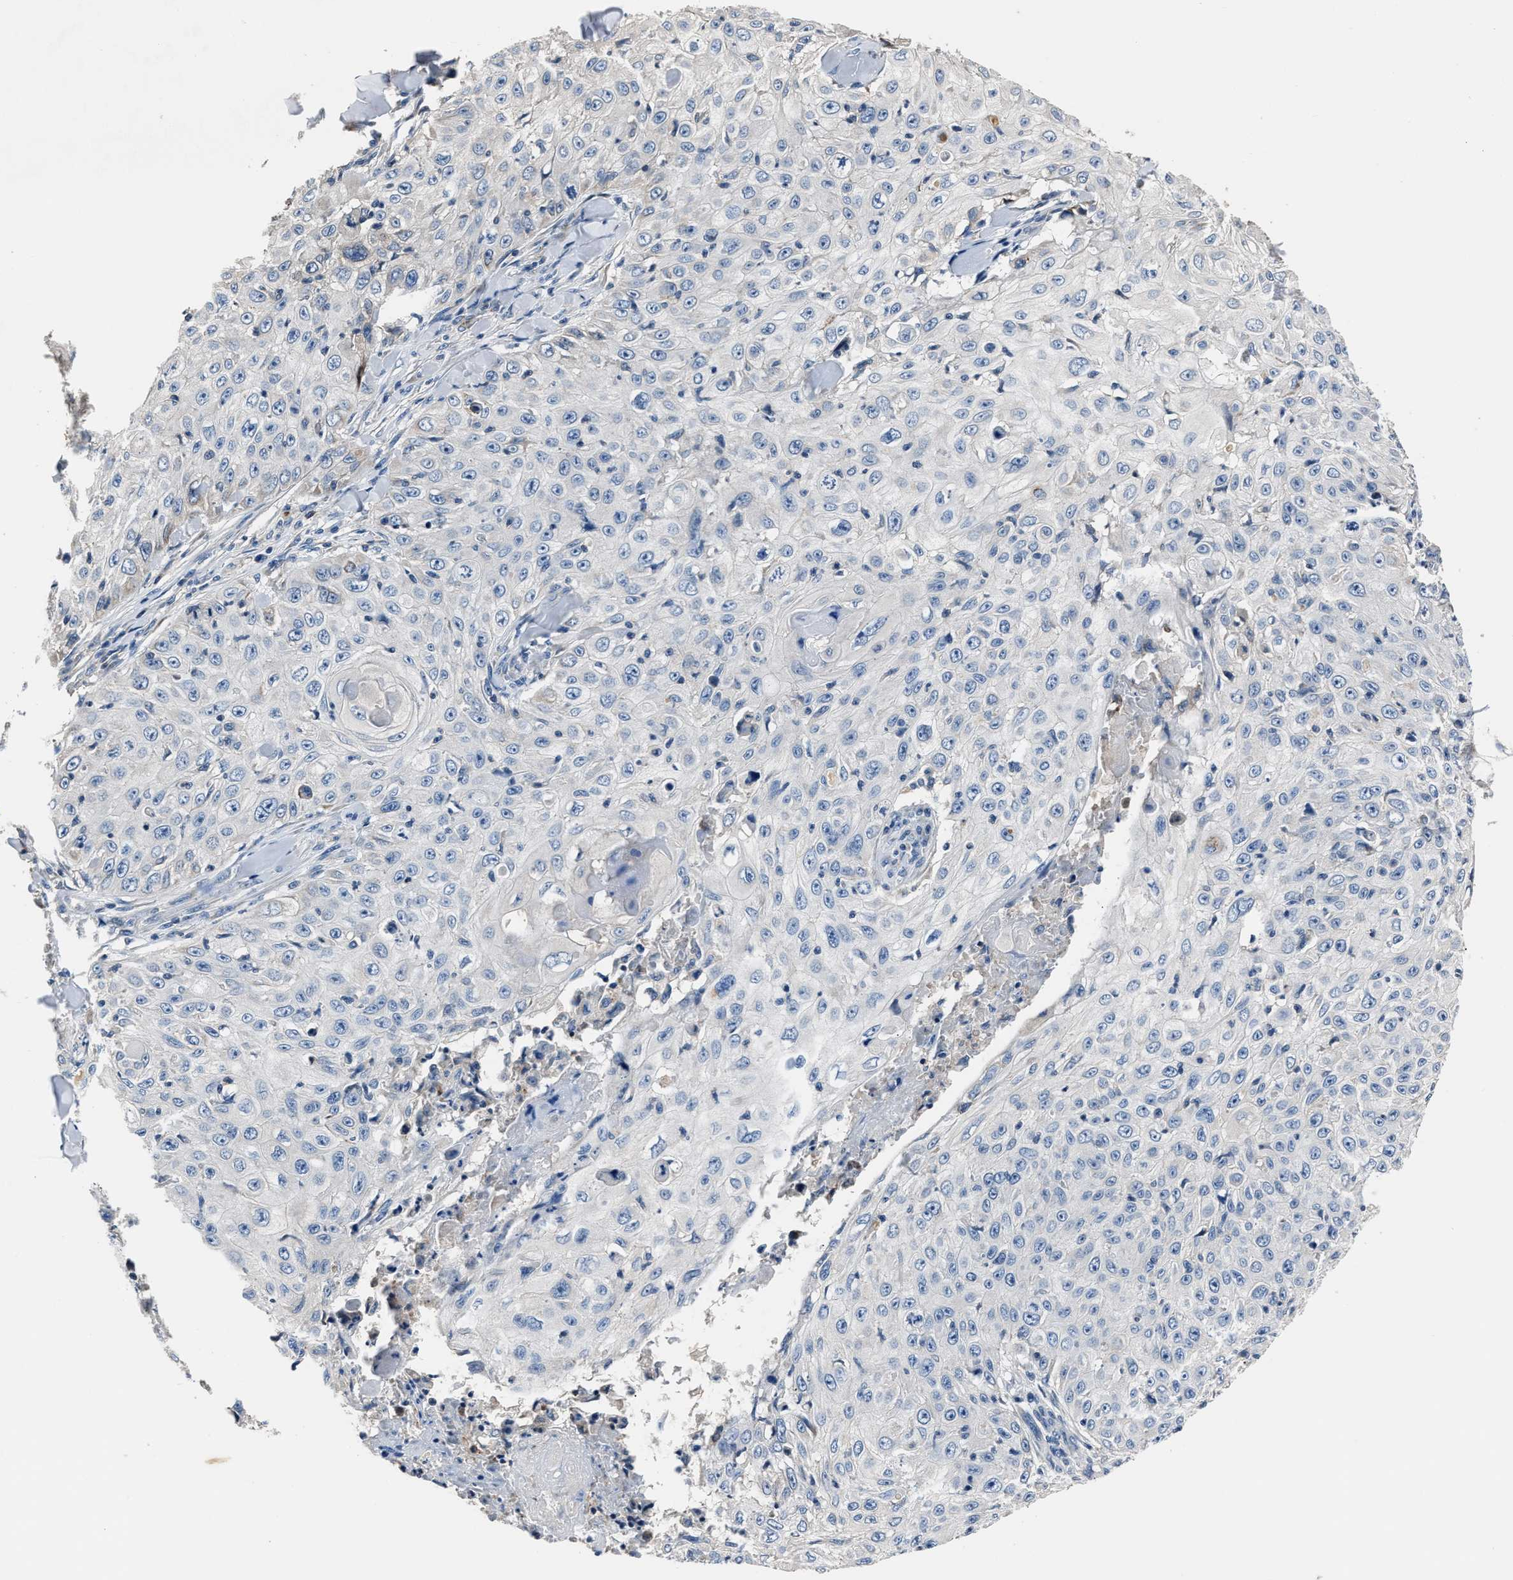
{"staining": {"intensity": "negative", "quantity": "none", "location": "none"}, "tissue": "skin cancer", "cell_type": "Tumor cells", "image_type": "cancer", "snomed": [{"axis": "morphology", "description": "Squamous cell carcinoma, NOS"}, {"axis": "topography", "description": "Skin"}], "caption": "Immunohistochemical staining of human squamous cell carcinoma (skin) shows no significant expression in tumor cells.", "gene": "DNAJC24", "patient": {"sex": "male", "age": 86}}